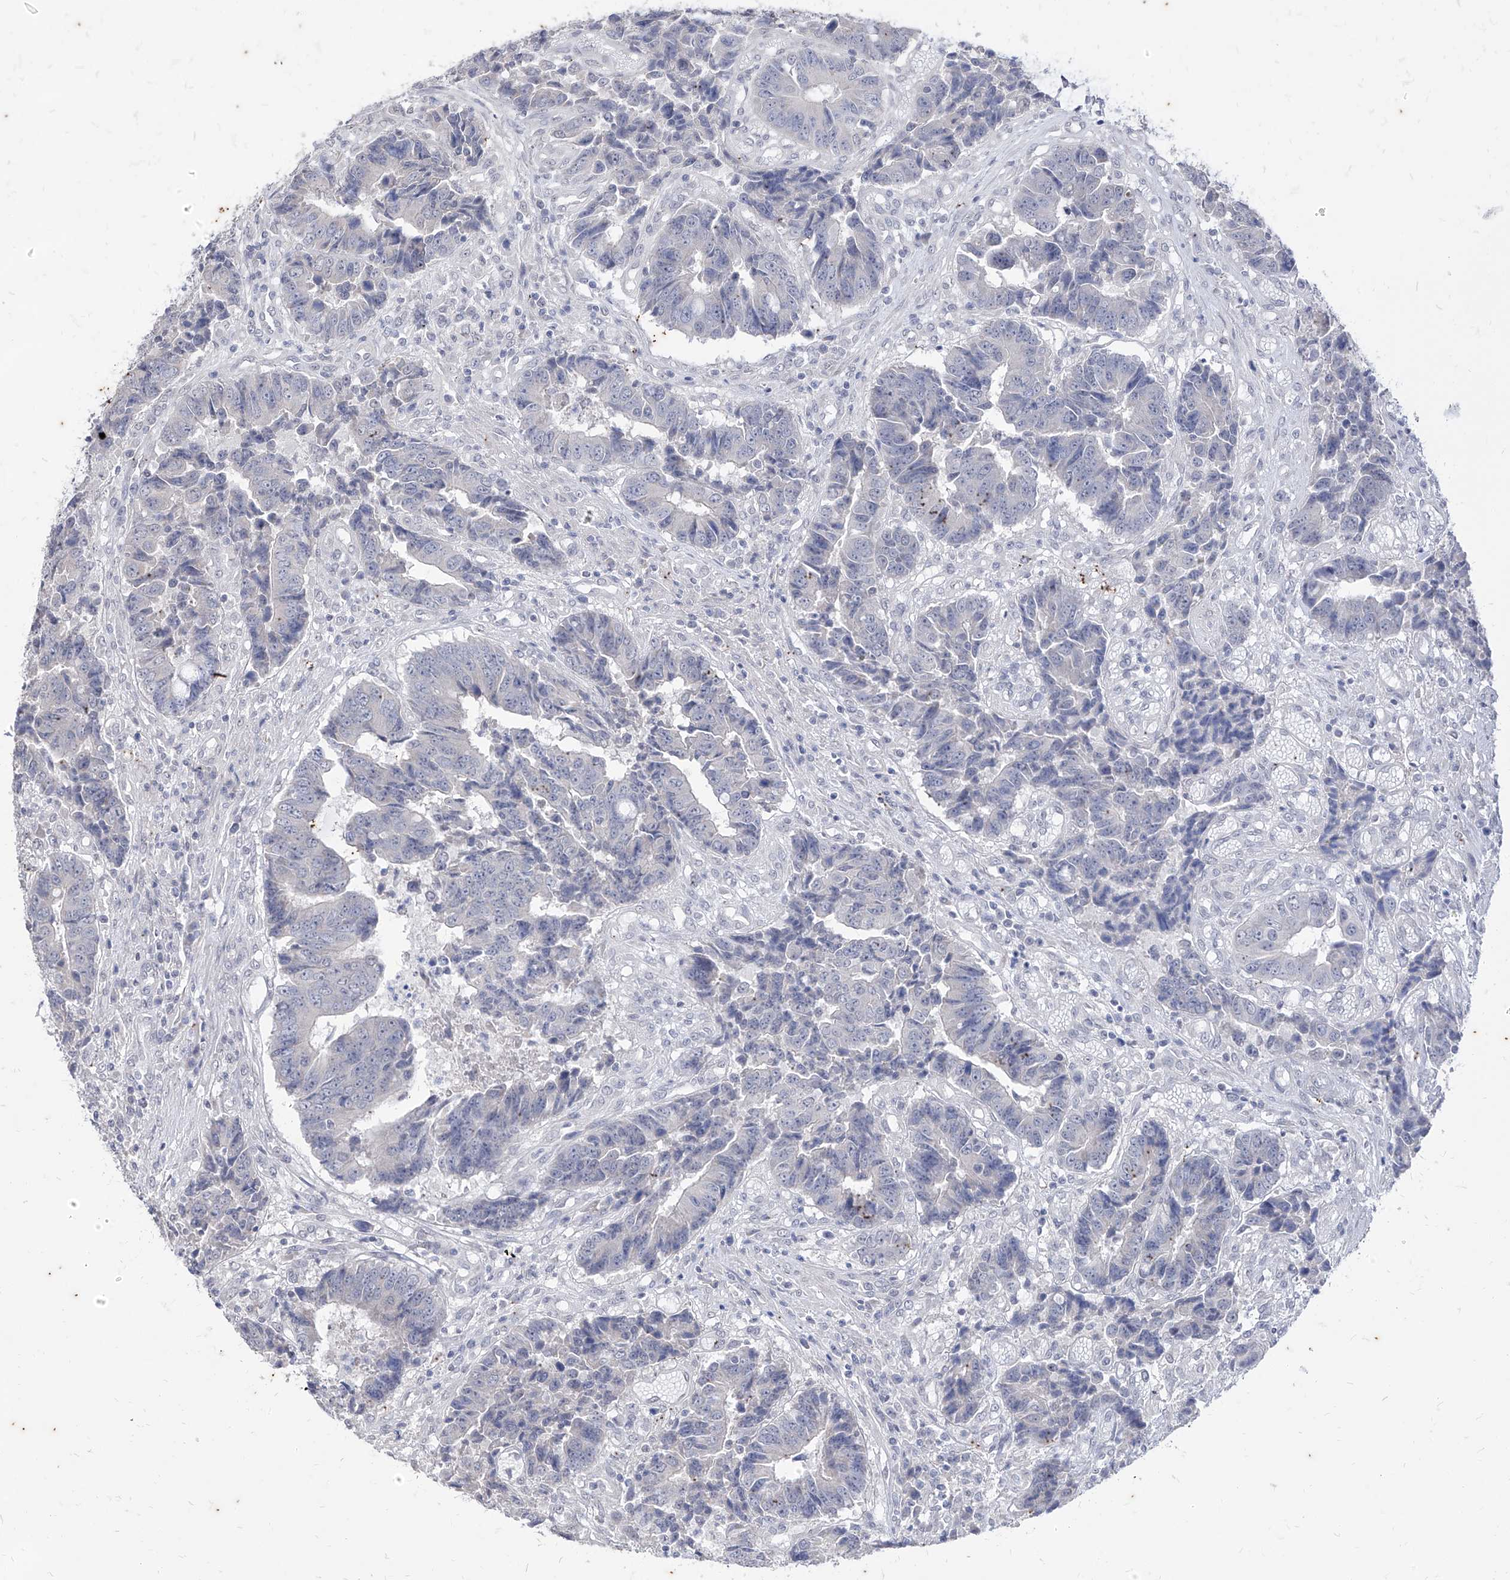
{"staining": {"intensity": "negative", "quantity": "none", "location": "none"}, "tissue": "colorectal cancer", "cell_type": "Tumor cells", "image_type": "cancer", "snomed": [{"axis": "morphology", "description": "Adenocarcinoma, NOS"}, {"axis": "topography", "description": "Rectum"}], "caption": "A photomicrograph of human colorectal cancer (adenocarcinoma) is negative for staining in tumor cells.", "gene": "PHF20L1", "patient": {"sex": "male", "age": 84}}